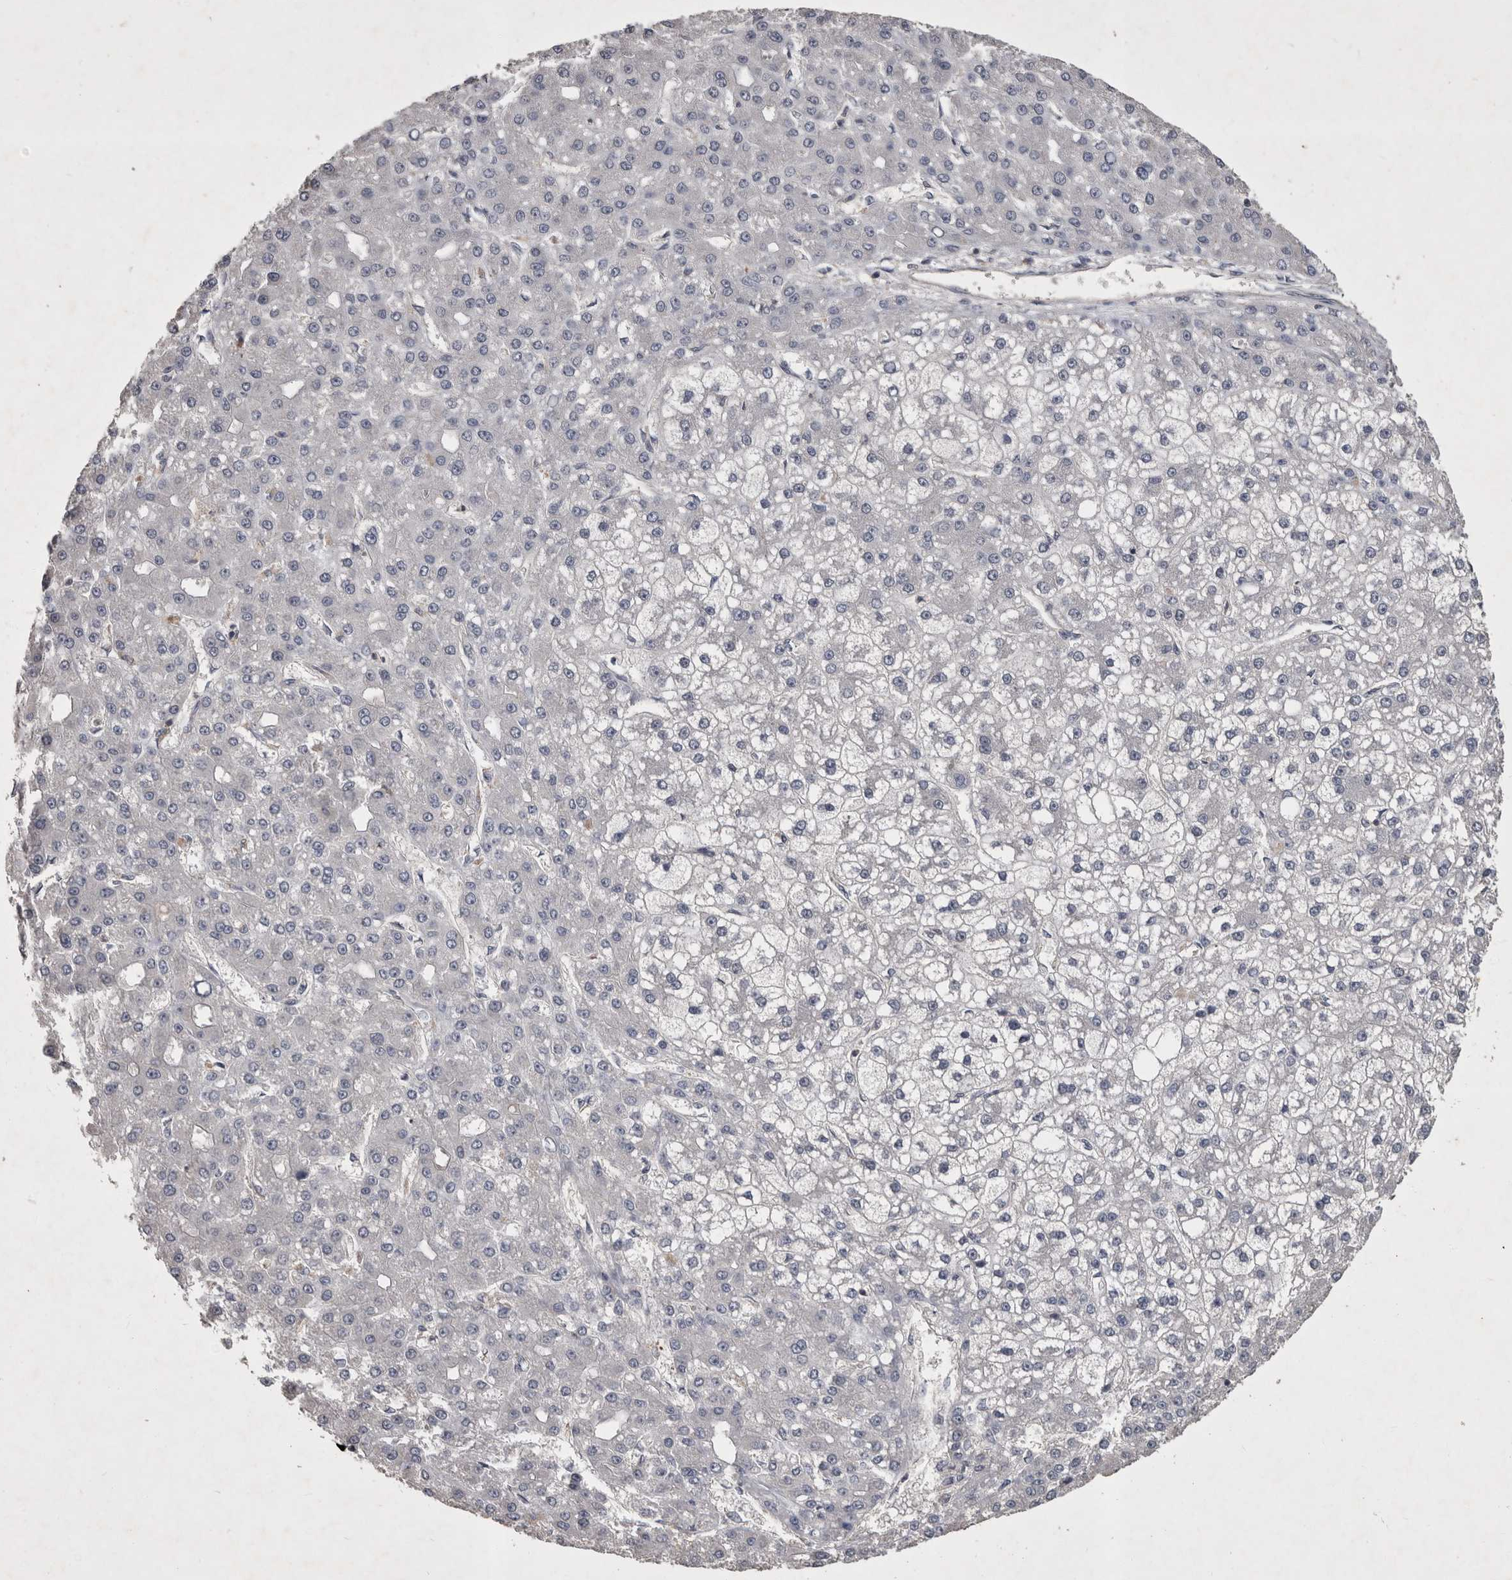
{"staining": {"intensity": "negative", "quantity": "none", "location": "none"}, "tissue": "liver cancer", "cell_type": "Tumor cells", "image_type": "cancer", "snomed": [{"axis": "morphology", "description": "Carcinoma, Hepatocellular, NOS"}, {"axis": "topography", "description": "Liver"}], "caption": "This photomicrograph is of liver cancer stained with IHC to label a protein in brown with the nuclei are counter-stained blue. There is no positivity in tumor cells.", "gene": "SPATA48", "patient": {"sex": "male", "age": 67}}